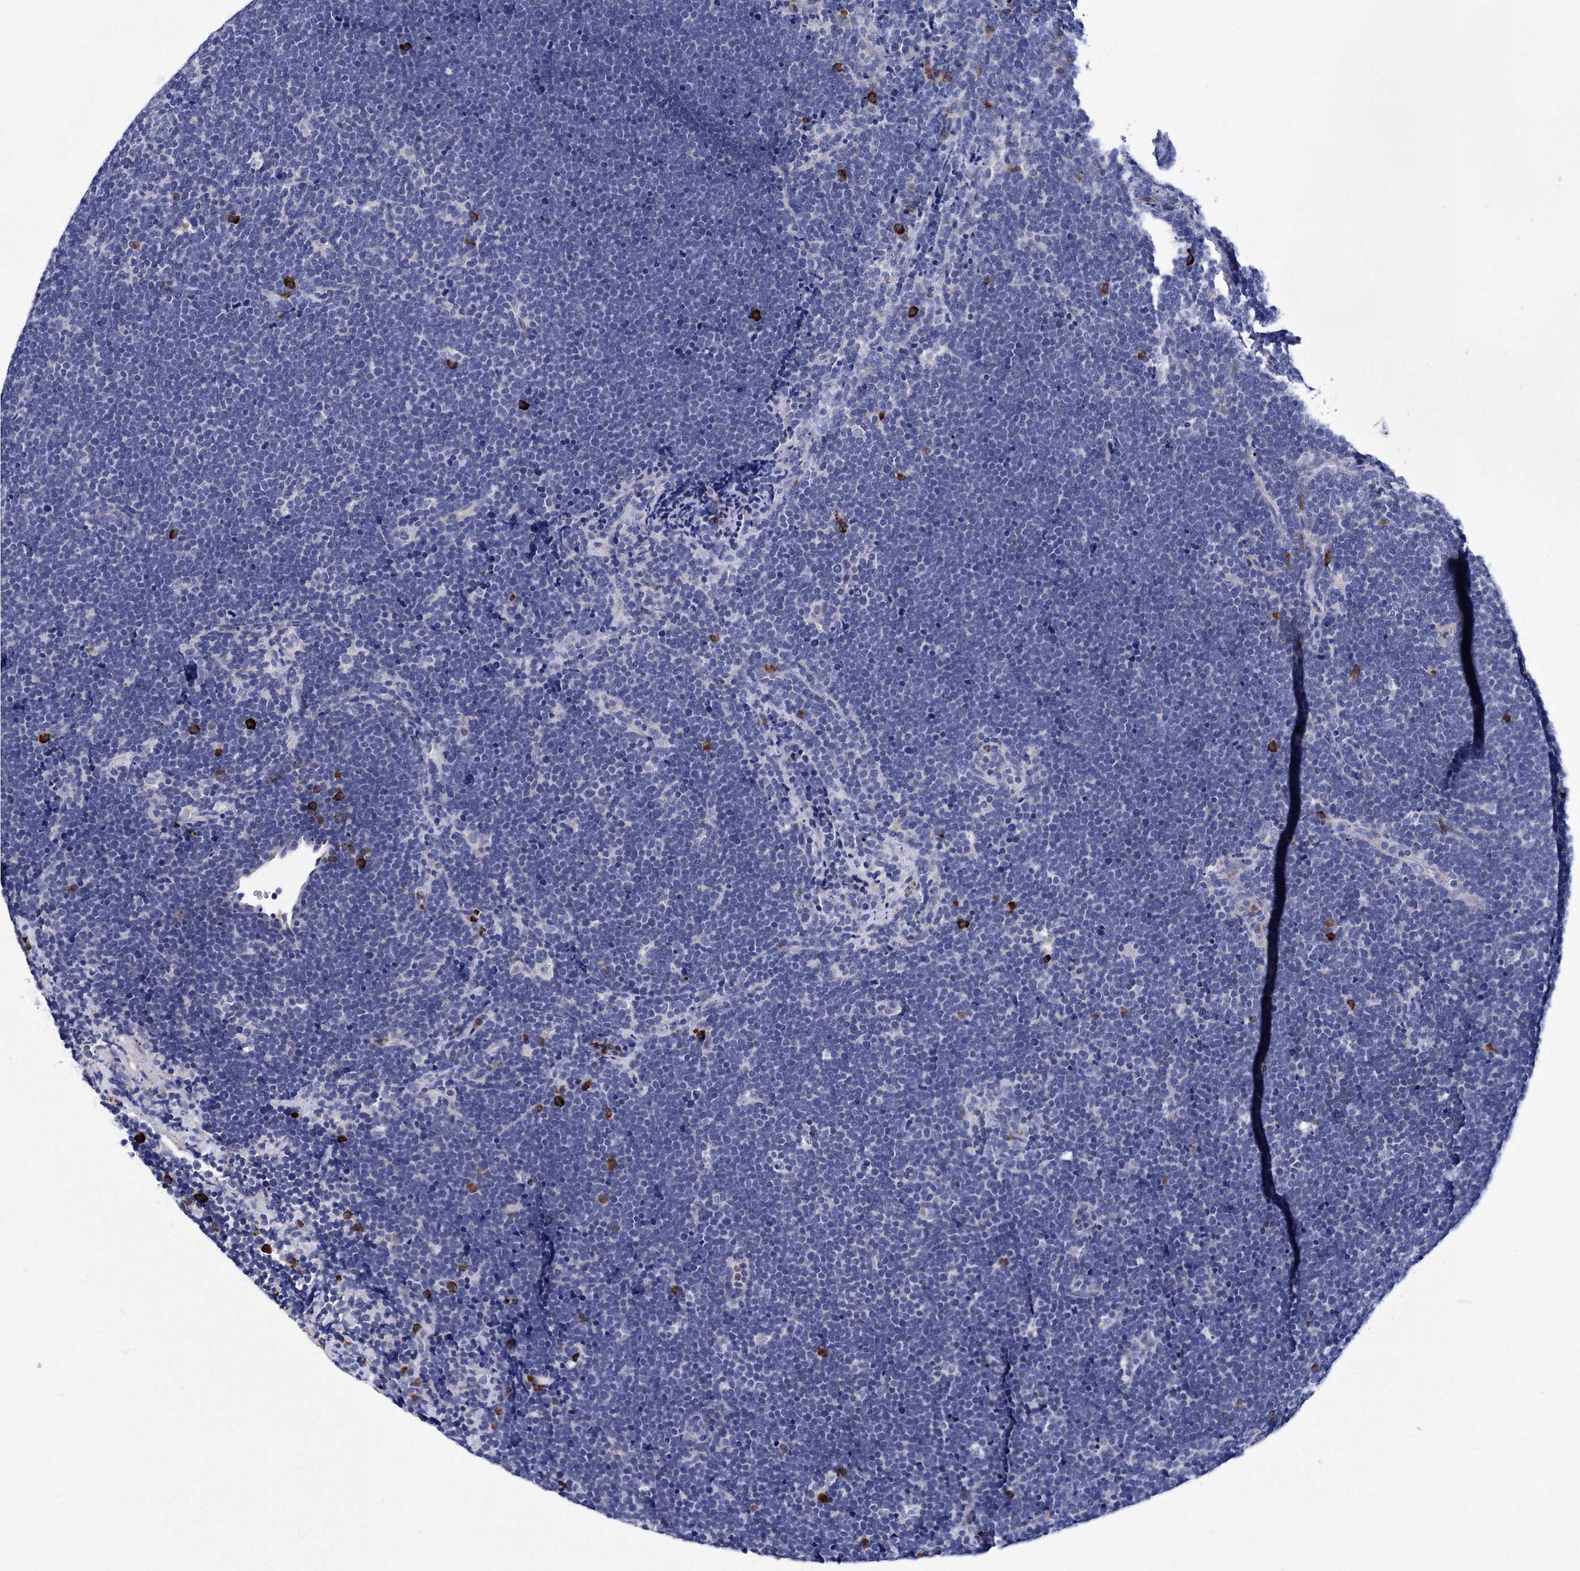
{"staining": {"intensity": "negative", "quantity": "none", "location": "none"}, "tissue": "lymphoma", "cell_type": "Tumor cells", "image_type": "cancer", "snomed": [{"axis": "morphology", "description": "Malignant lymphoma, non-Hodgkin's type, High grade"}, {"axis": "topography", "description": "Lymph node"}], "caption": "Human lymphoma stained for a protein using immunohistochemistry (IHC) demonstrates no expression in tumor cells.", "gene": "TRPM2", "patient": {"sex": "male", "age": 13}}